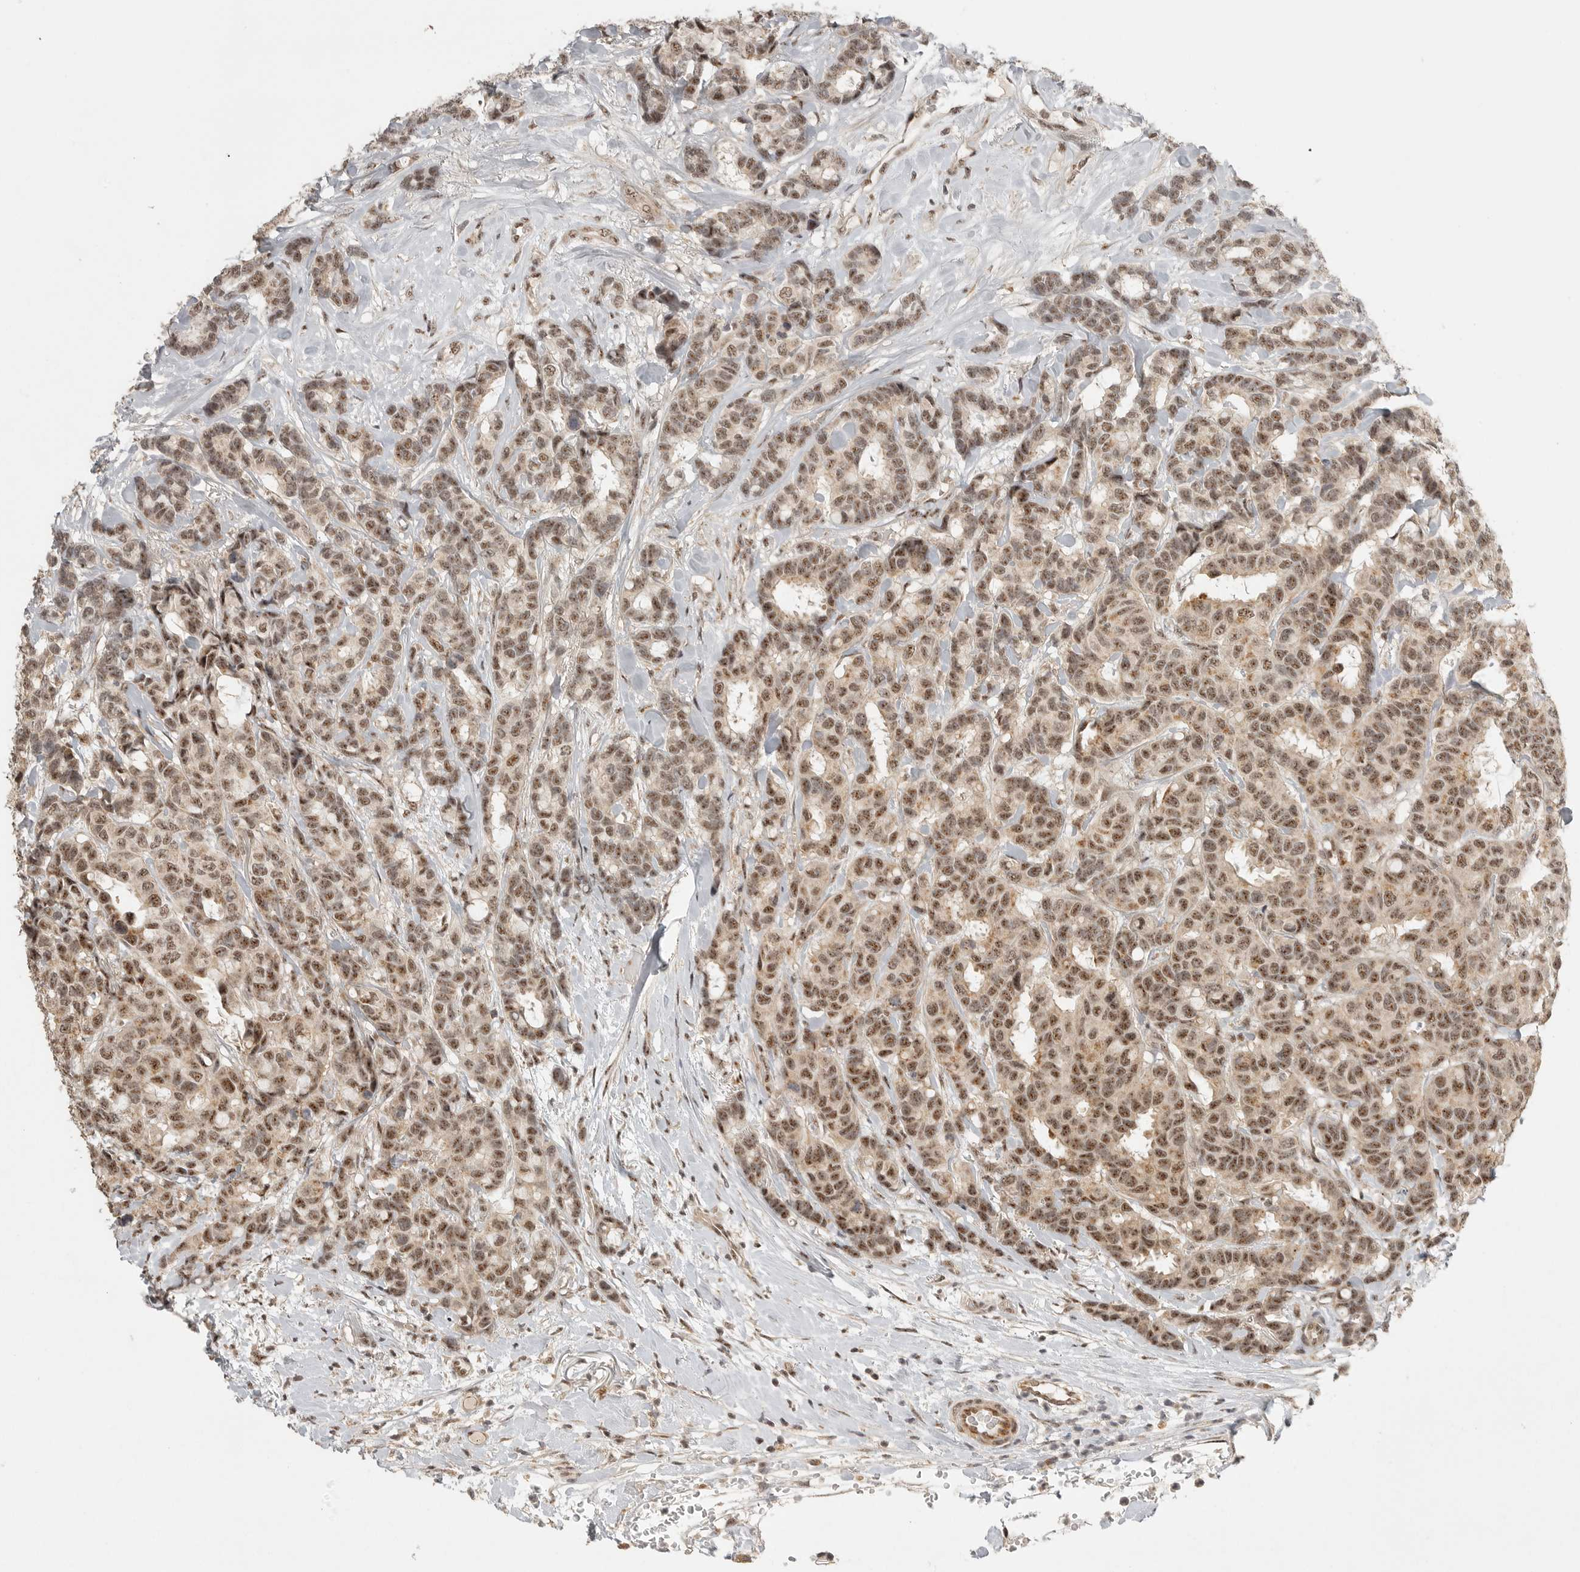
{"staining": {"intensity": "moderate", "quantity": ">75%", "location": "nuclear"}, "tissue": "breast cancer", "cell_type": "Tumor cells", "image_type": "cancer", "snomed": [{"axis": "morphology", "description": "Duct carcinoma"}, {"axis": "topography", "description": "Breast"}], "caption": "Immunohistochemistry (DAB (3,3'-diaminobenzidine)) staining of human breast cancer (intraductal carcinoma) shows moderate nuclear protein positivity in about >75% of tumor cells.", "gene": "POMP", "patient": {"sex": "female", "age": 87}}